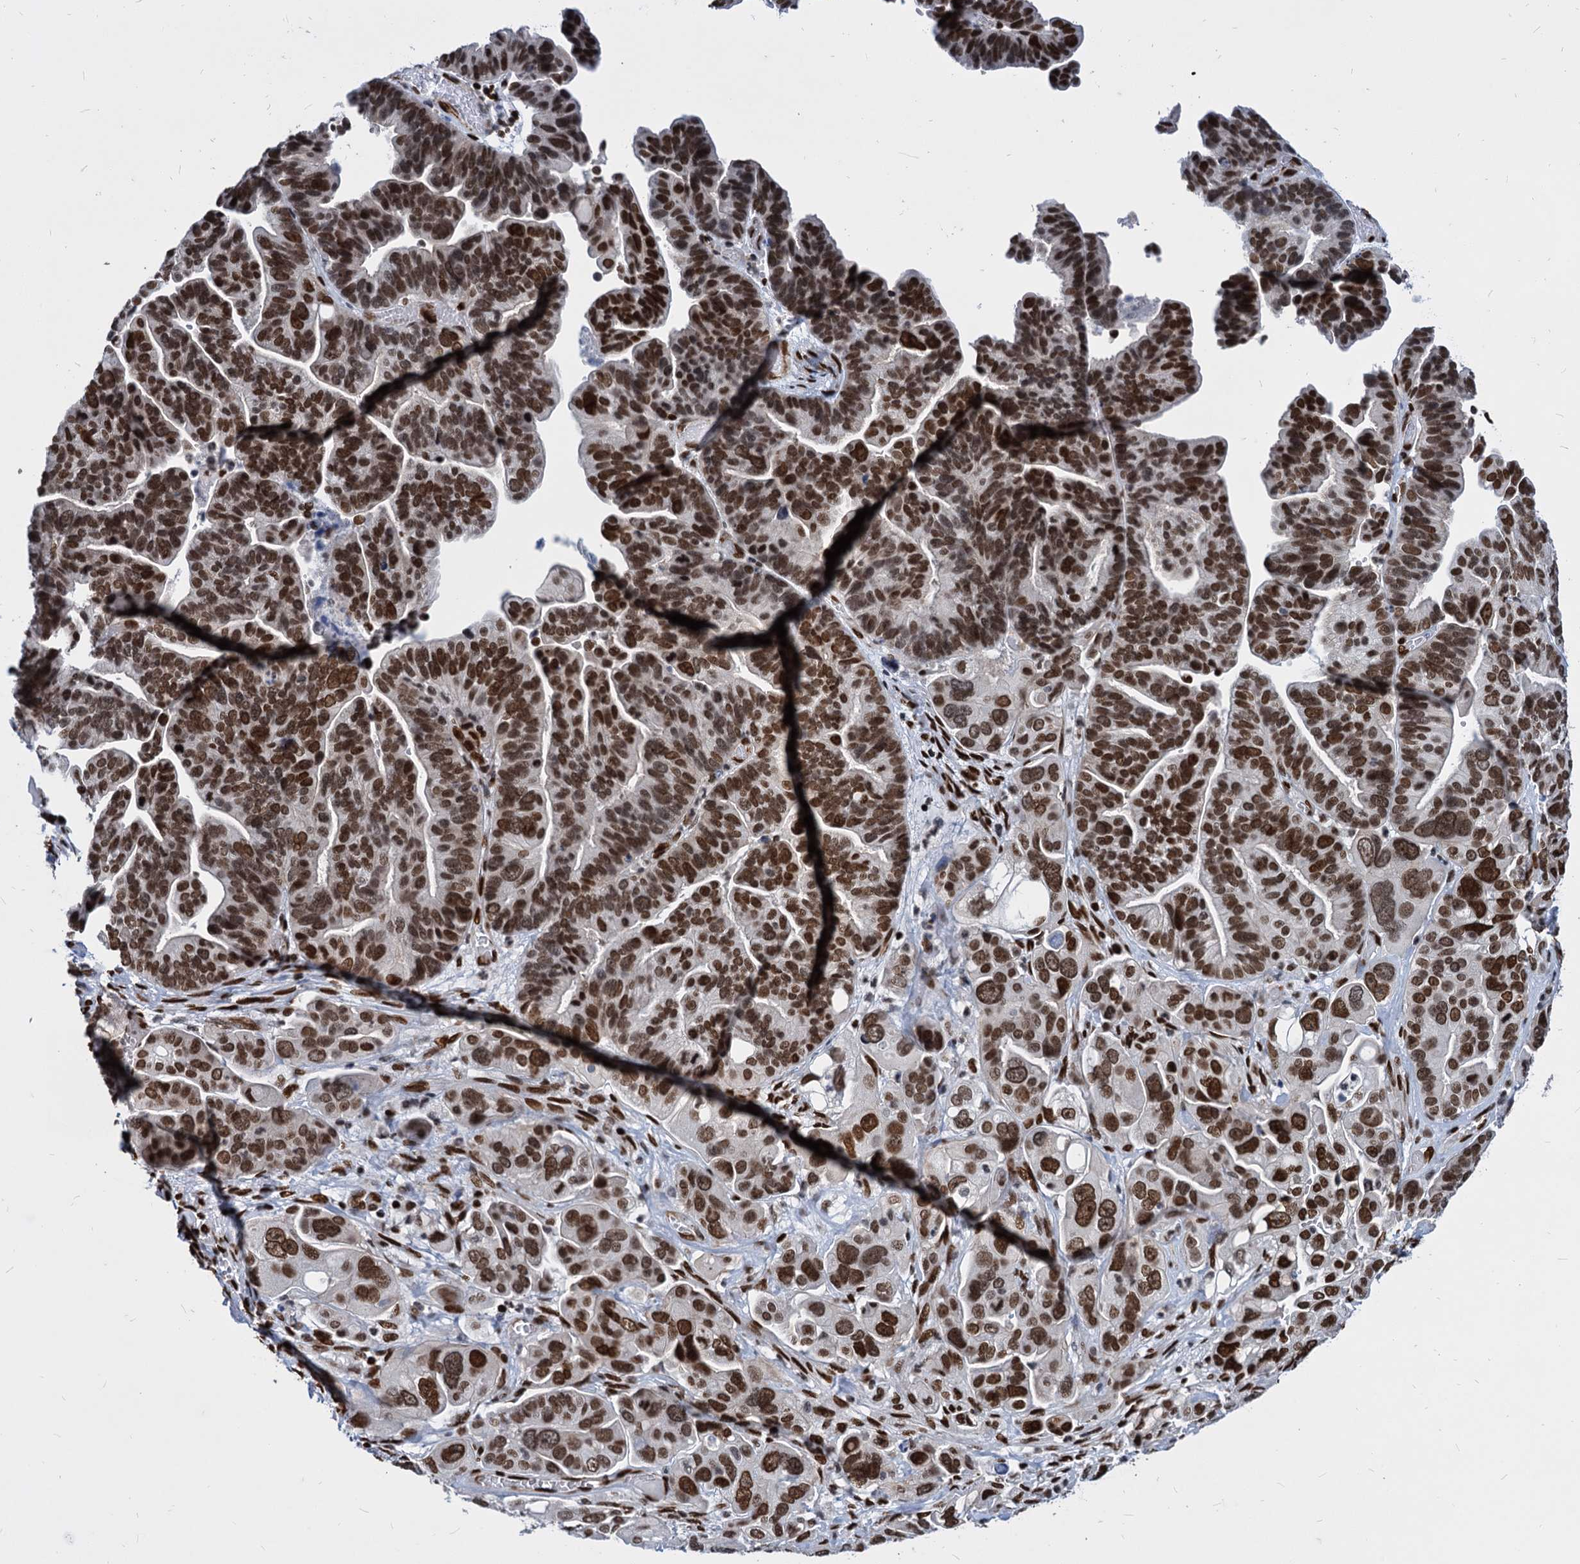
{"staining": {"intensity": "strong", "quantity": ">75%", "location": "nuclear"}, "tissue": "ovarian cancer", "cell_type": "Tumor cells", "image_type": "cancer", "snomed": [{"axis": "morphology", "description": "Cystadenocarcinoma, serous, NOS"}, {"axis": "topography", "description": "Ovary"}], "caption": "Immunohistochemistry micrograph of neoplastic tissue: human ovarian serous cystadenocarcinoma stained using immunohistochemistry demonstrates high levels of strong protein expression localized specifically in the nuclear of tumor cells, appearing as a nuclear brown color.", "gene": "MECP2", "patient": {"sex": "female", "age": 56}}